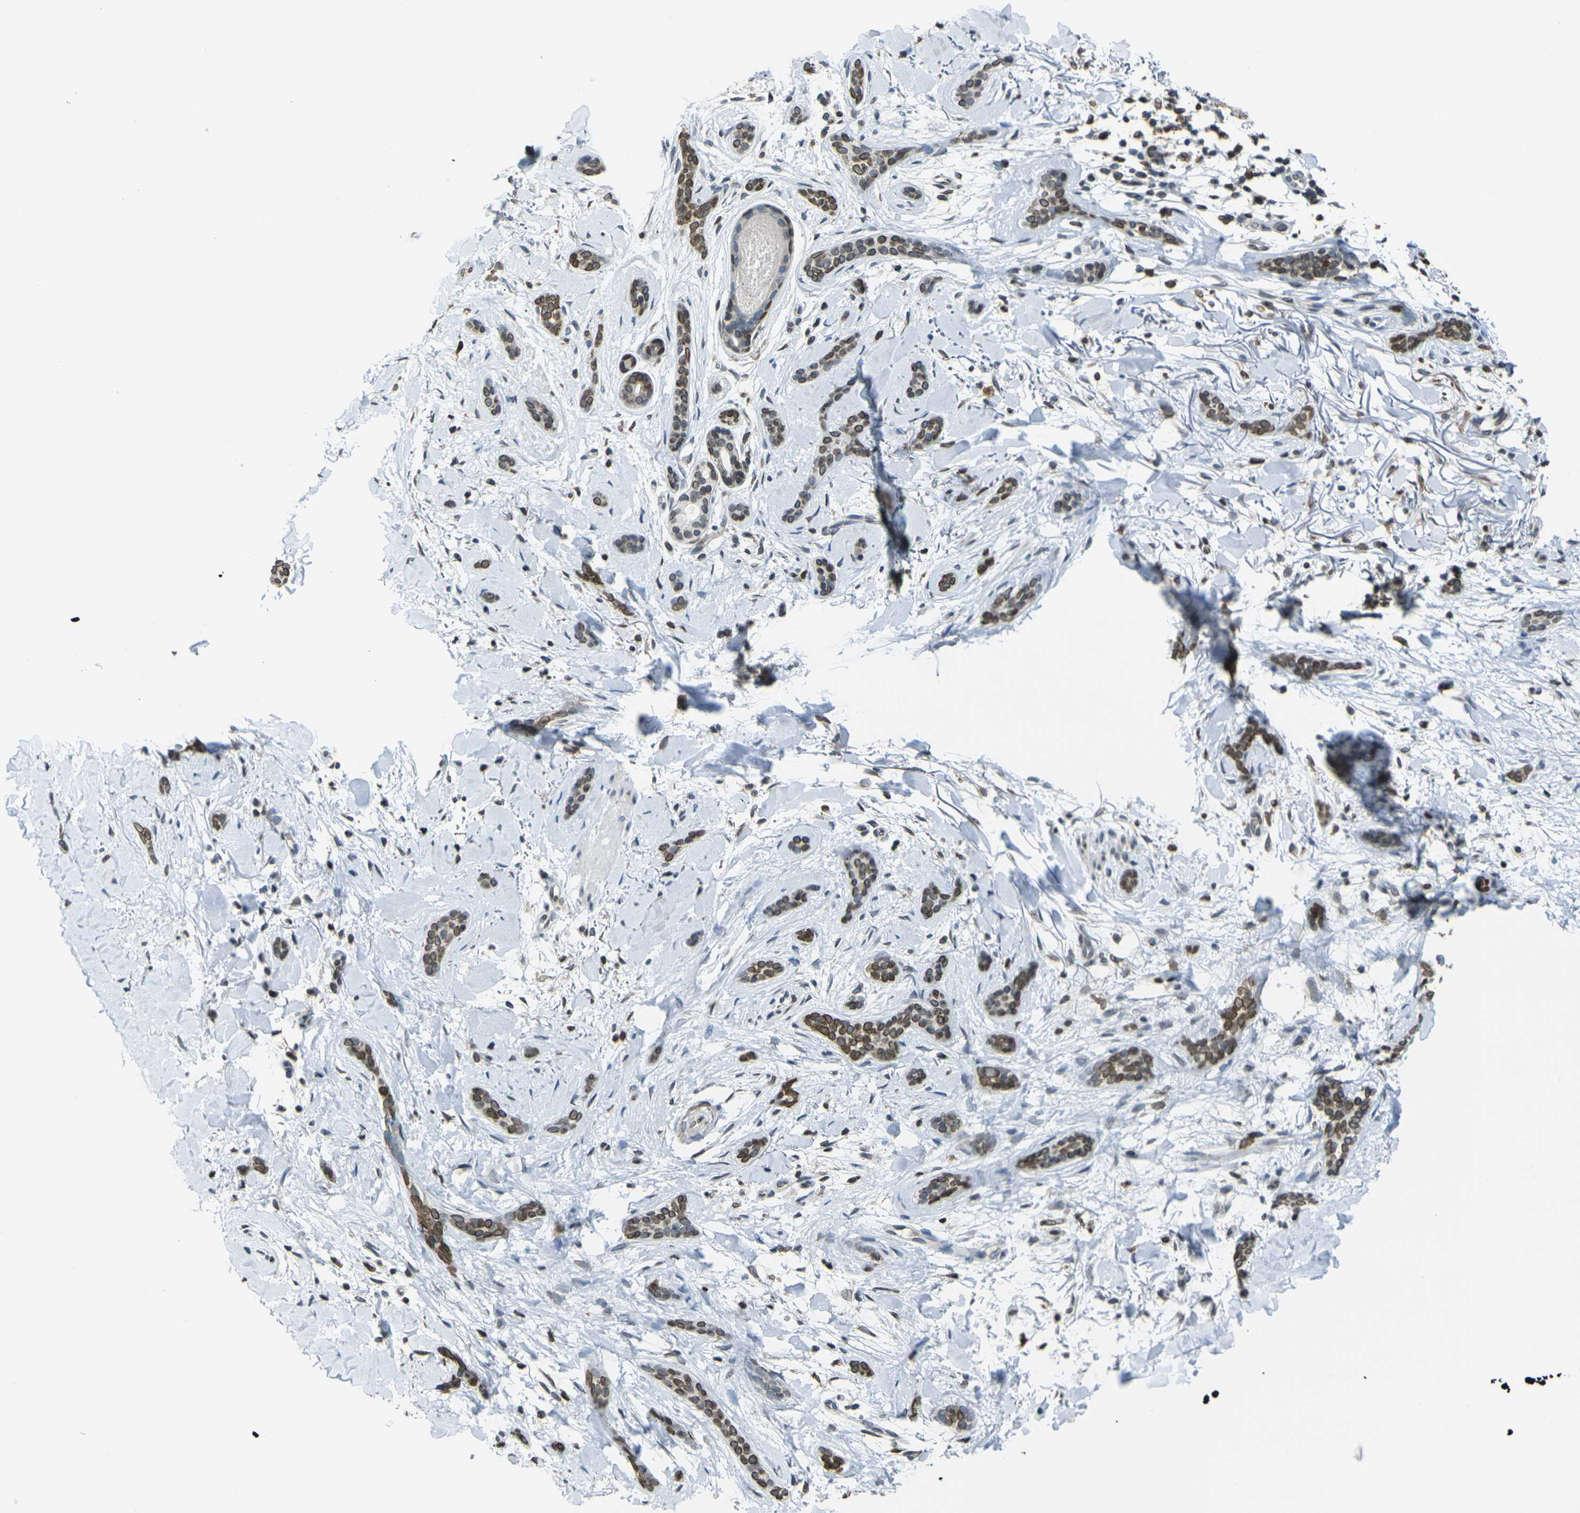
{"staining": {"intensity": "moderate", "quantity": ">75%", "location": "cytoplasmic/membranous,nuclear"}, "tissue": "skin cancer", "cell_type": "Tumor cells", "image_type": "cancer", "snomed": [{"axis": "morphology", "description": "Basal cell carcinoma"}, {"axis": "topography", "description": "Skin"}], "caption": "Immunohistochemistry image of skin cancer (basal cell carcinoma) stained for a protein (brown), which demonstrates medium levels of moderate cytoplasmic/membranous and nuclear expression in about >75% of tumor cells.", "gene": "BRDT", "patient": {"sex": "female", "age": 58}}